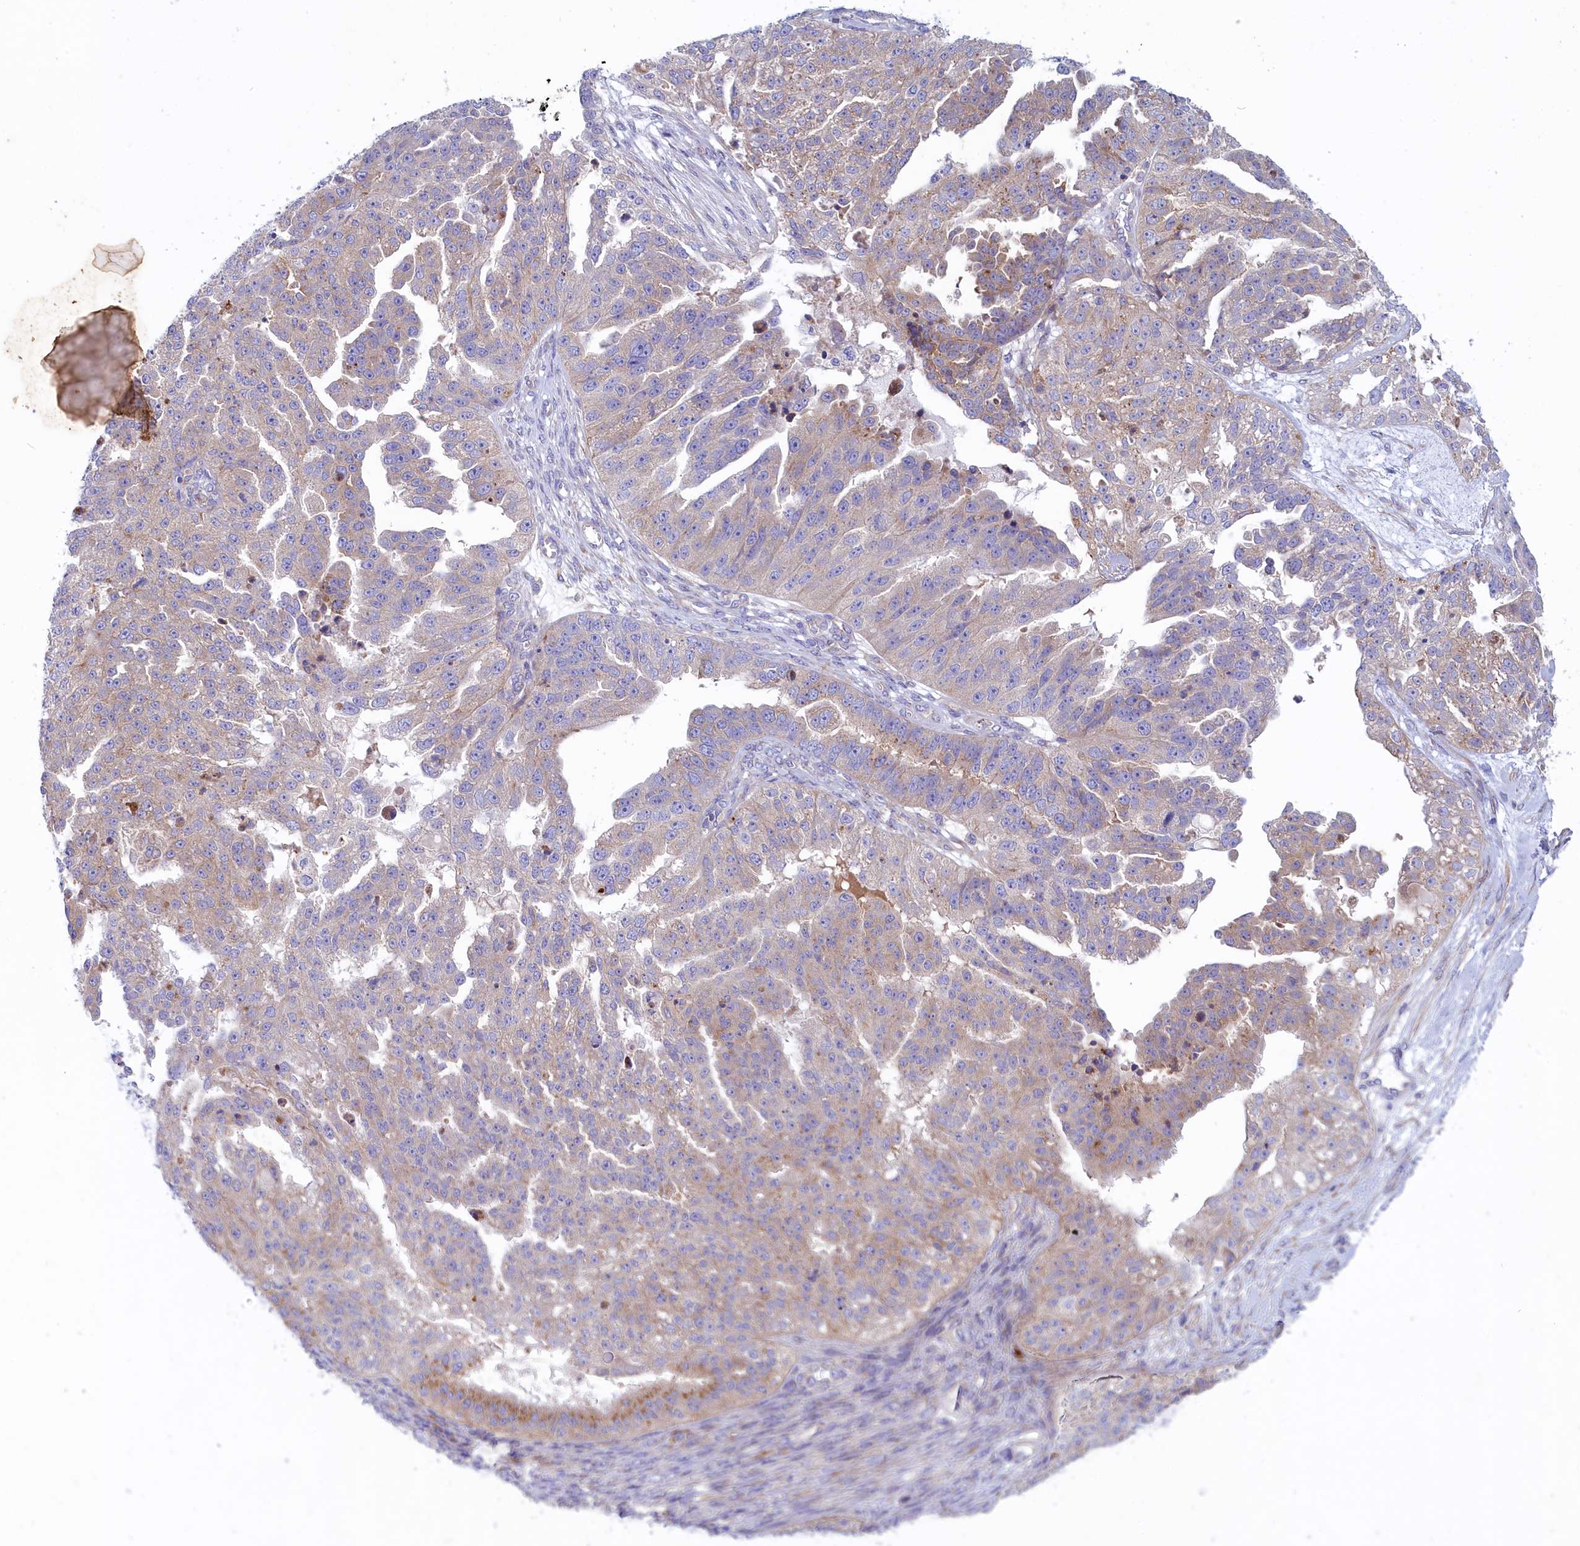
{"staining": {"intensity": "weak", "quantity": "<25%", "location": "cytoplasmic/membranous"}, "tissue": "ovarian cancer", "cell_type": "Tumor cells", "image_type": "cancer", "snomed": [{"axis": "morphology", "description": "Cystadenocarcinoma, serous, NOS"}, {"axis": "topography", "description": "Ovary"}], "caption": "This is a histopathology image of IHC staining of ovarian serous cystadenocarcinoma, which shows no expression in tumor cells. Brightfield microscopy of immunohistochemistry stained with DAB (3,3'-diaminobenzidine) (brown) and hematoxylin (blue), captured at high magnification.", "gene": "SCAMP4", "patient": {"sex": "female", "age": 58}}